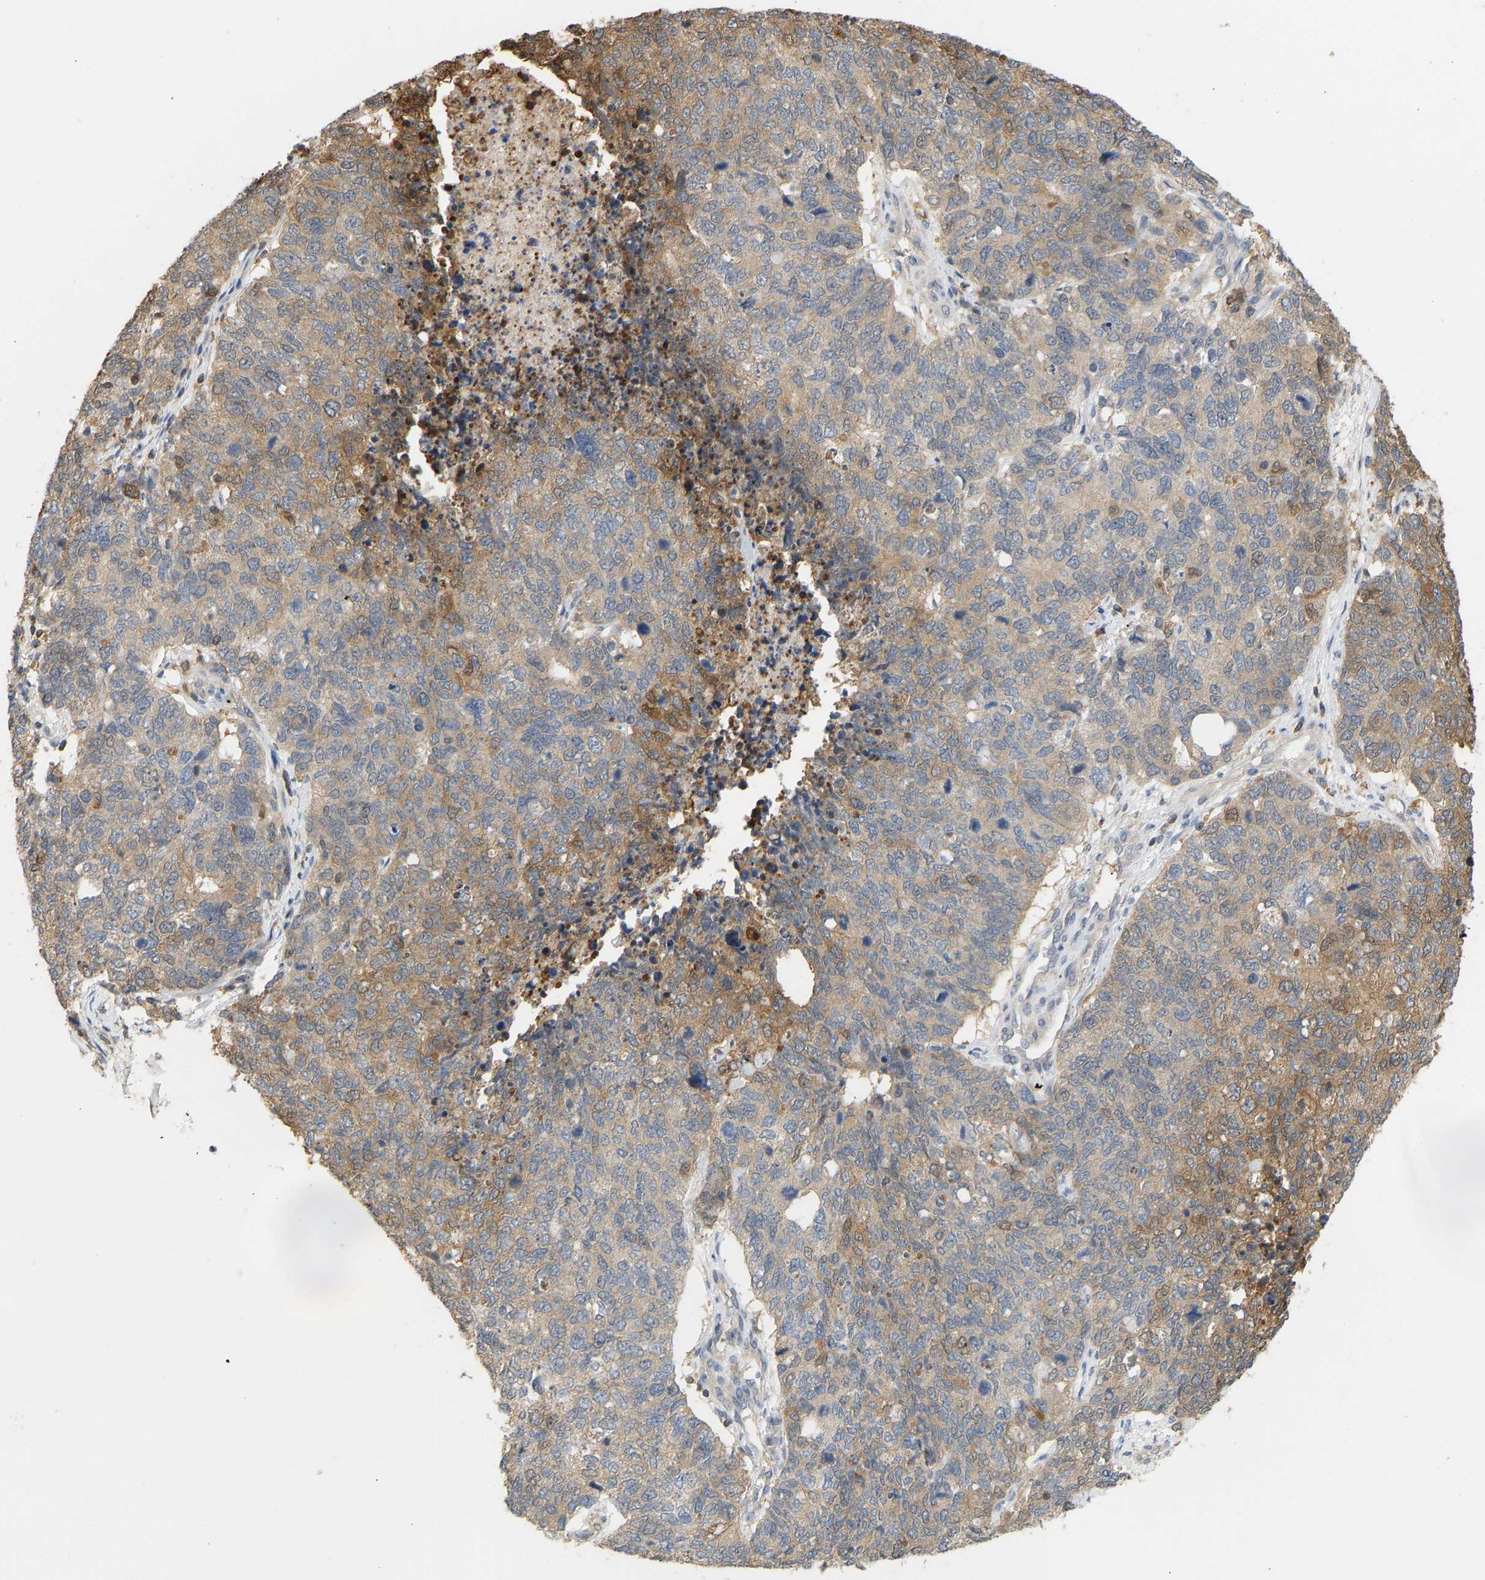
{"staining": {"intensity": "moderate", "quantity": ">75%", "location": "cytoplasmic/membranous"}, "tissue": "cervical cancer", "cell_type": "Tumor cells", "image_type": "cancer", "snomed": [{"axis": "morphology", "description": "Squamous cell carcinoma, NOS"}, {"axis": "topography", "description": "Cervix"}], "caption": "A photomicrograph of human cervical cancer (squamous cell carcinoma) stained for a protein reveals moderate cytoplasmic/membranous brown staining in tumor cells. The staining was performed using DAB (3,3'-diaminobenzidine) to visualize the protein expression in brown, while the nuclei were stained in blue with hematoxylin (Magnification: 20x).", "gene": "ENO1", "patient": {"sex": "female", "age": 63}}